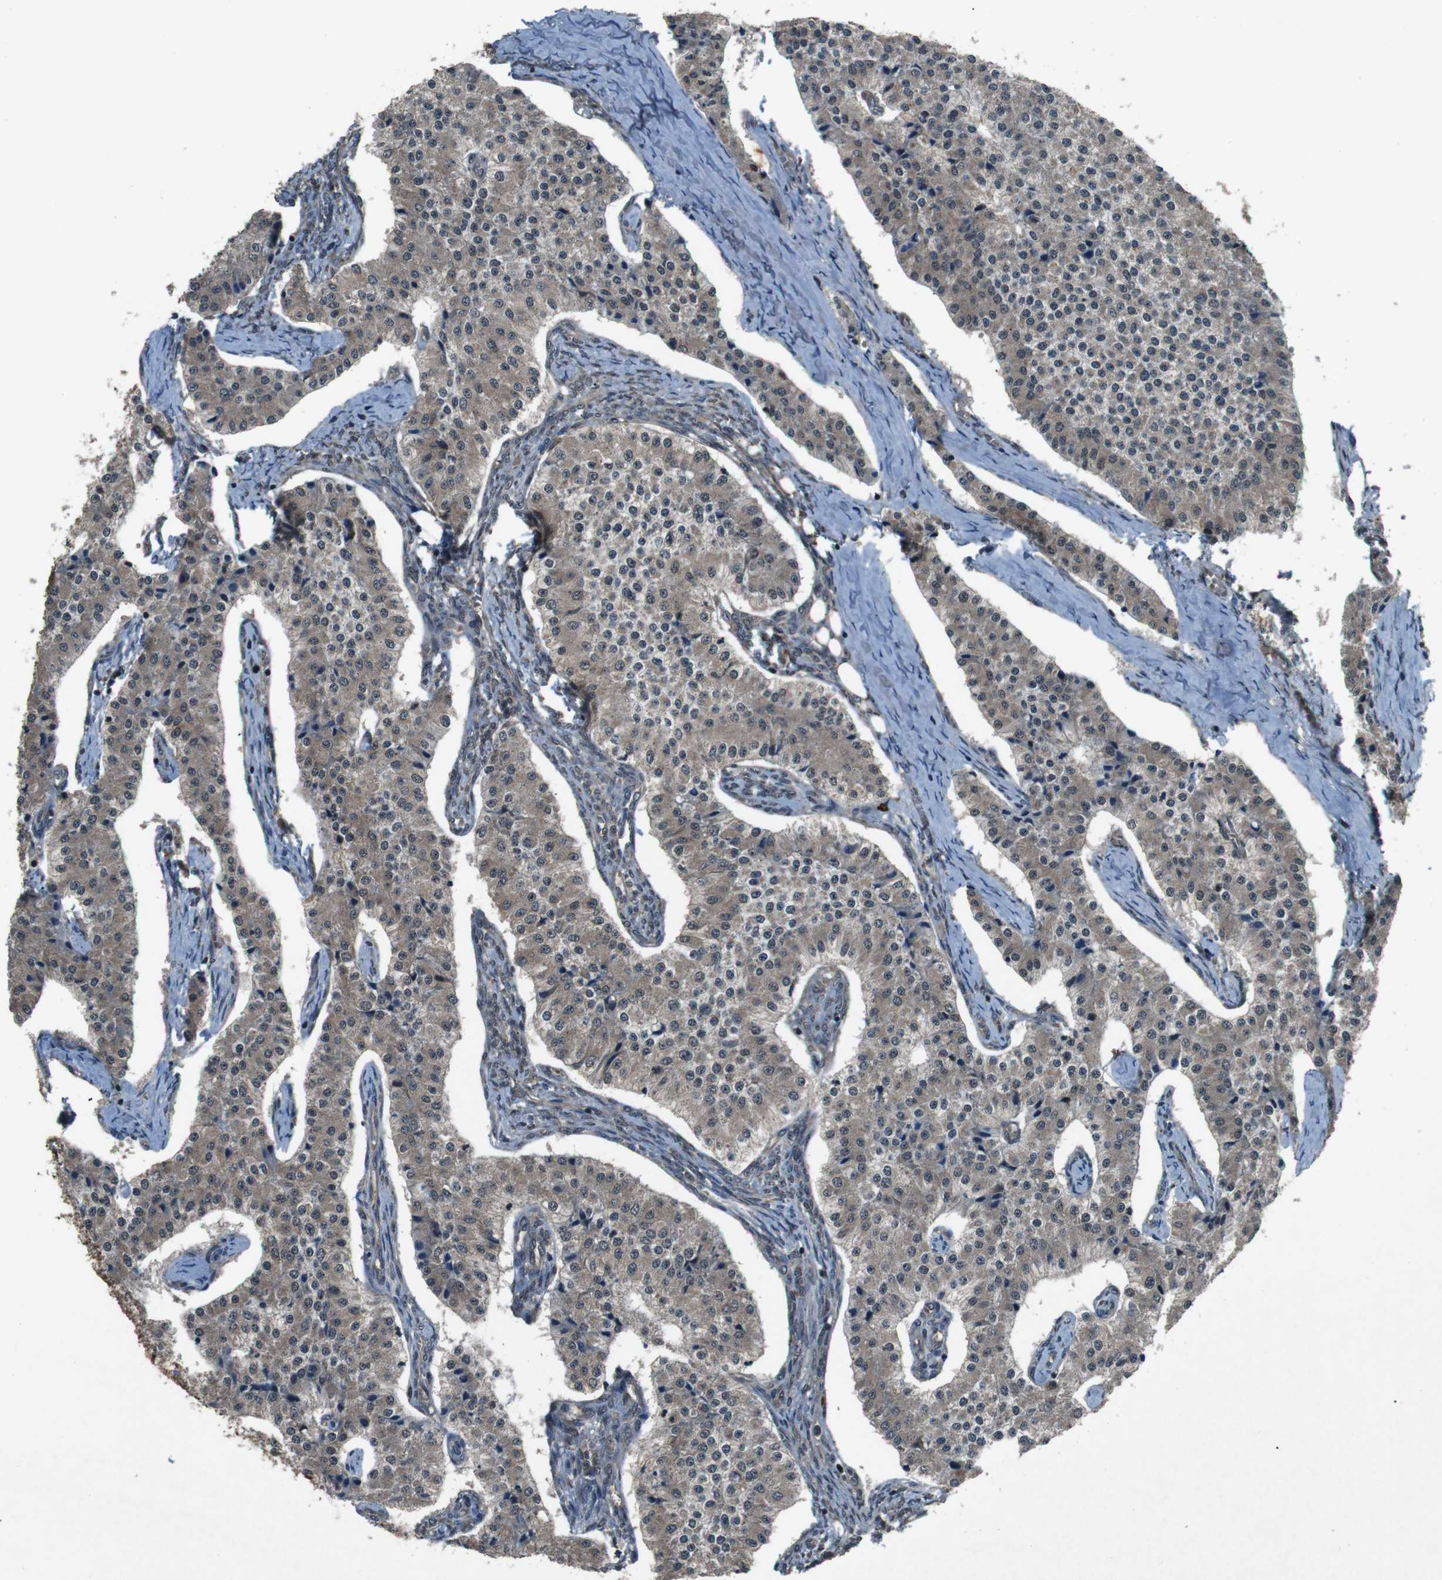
{"staining": {"intensity": "weak", "quantity": "25%-75%", "location": "cytoplasmic/membranous"}, "tissue": "carcinoid", "cell_type": "Tumor cells", "image_type": "cancer", "snomed": [{"axis": "morphology", "description": "Carcinoid, malignant, NOS"}, {"axis": "topography", "description": "Colon"}], "caption": "Malignant carcinoid tissue displays weak cytoplasmic/membranous expression in approximately 25%-75% of tumor cells", "gene": "SOCS1", "patient": {"sex": "female", "age": 52}}